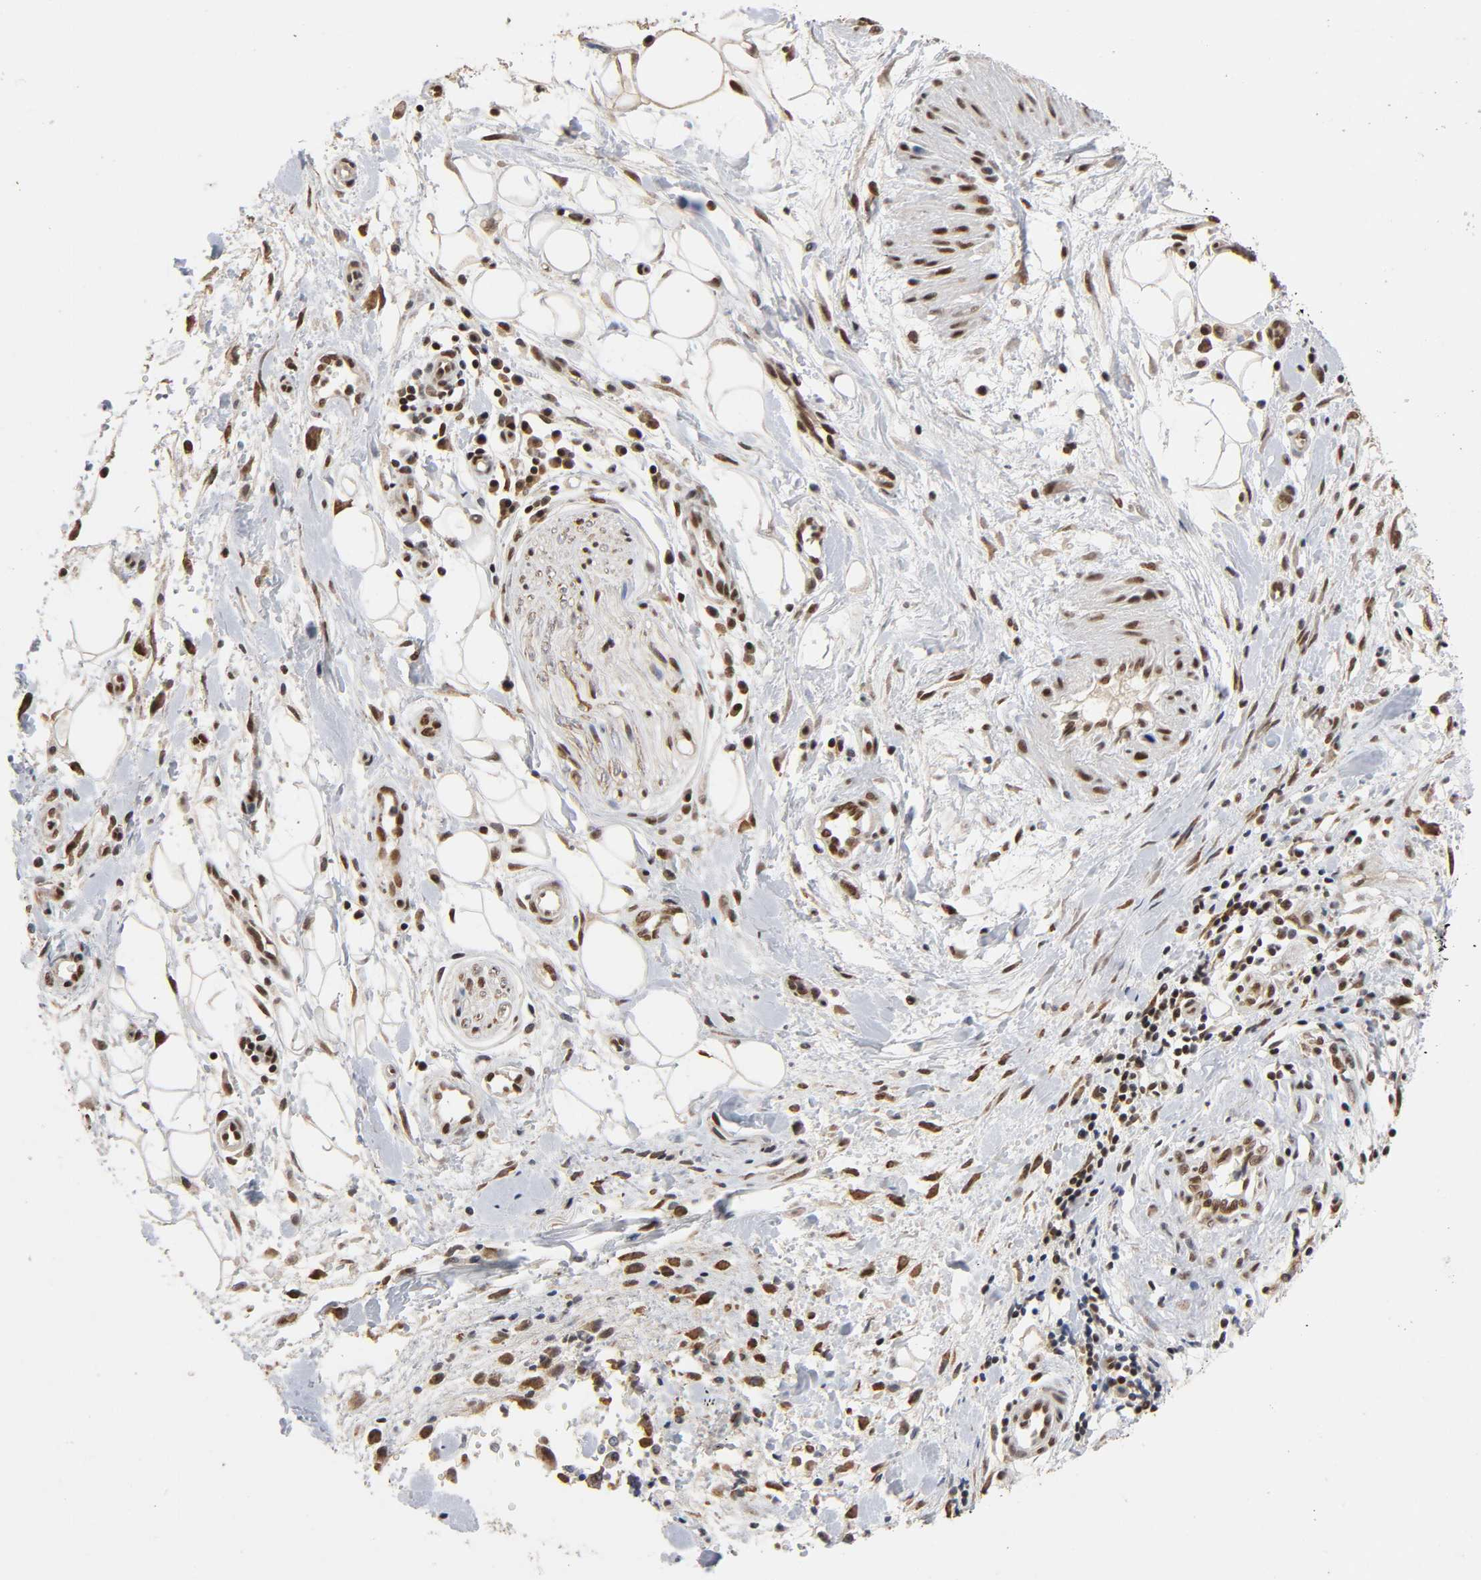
{"staining": {"intensity": "moderate", "quantity": ">75%", "location": "cytoplasmic/membranous,nuclear"}, "tissue": "pancreatic cancer", "cell_type": "Tumor cells", "image_type": "cancer", "snomed": [{"axis": "morphology", "description": "Adenocarcinoma, NOS"}, {"axis": "topography", "description": "Pancreas"}], "caption": "Human pancreatic adenocarcinoma stained for a protein (brown) shows moderate cytoplasmic/membranous and nuclear positive positivity in about >75% of tumor cells.", "gene": "ZNF384", "patient": {"sex": "female", "age": 60}}